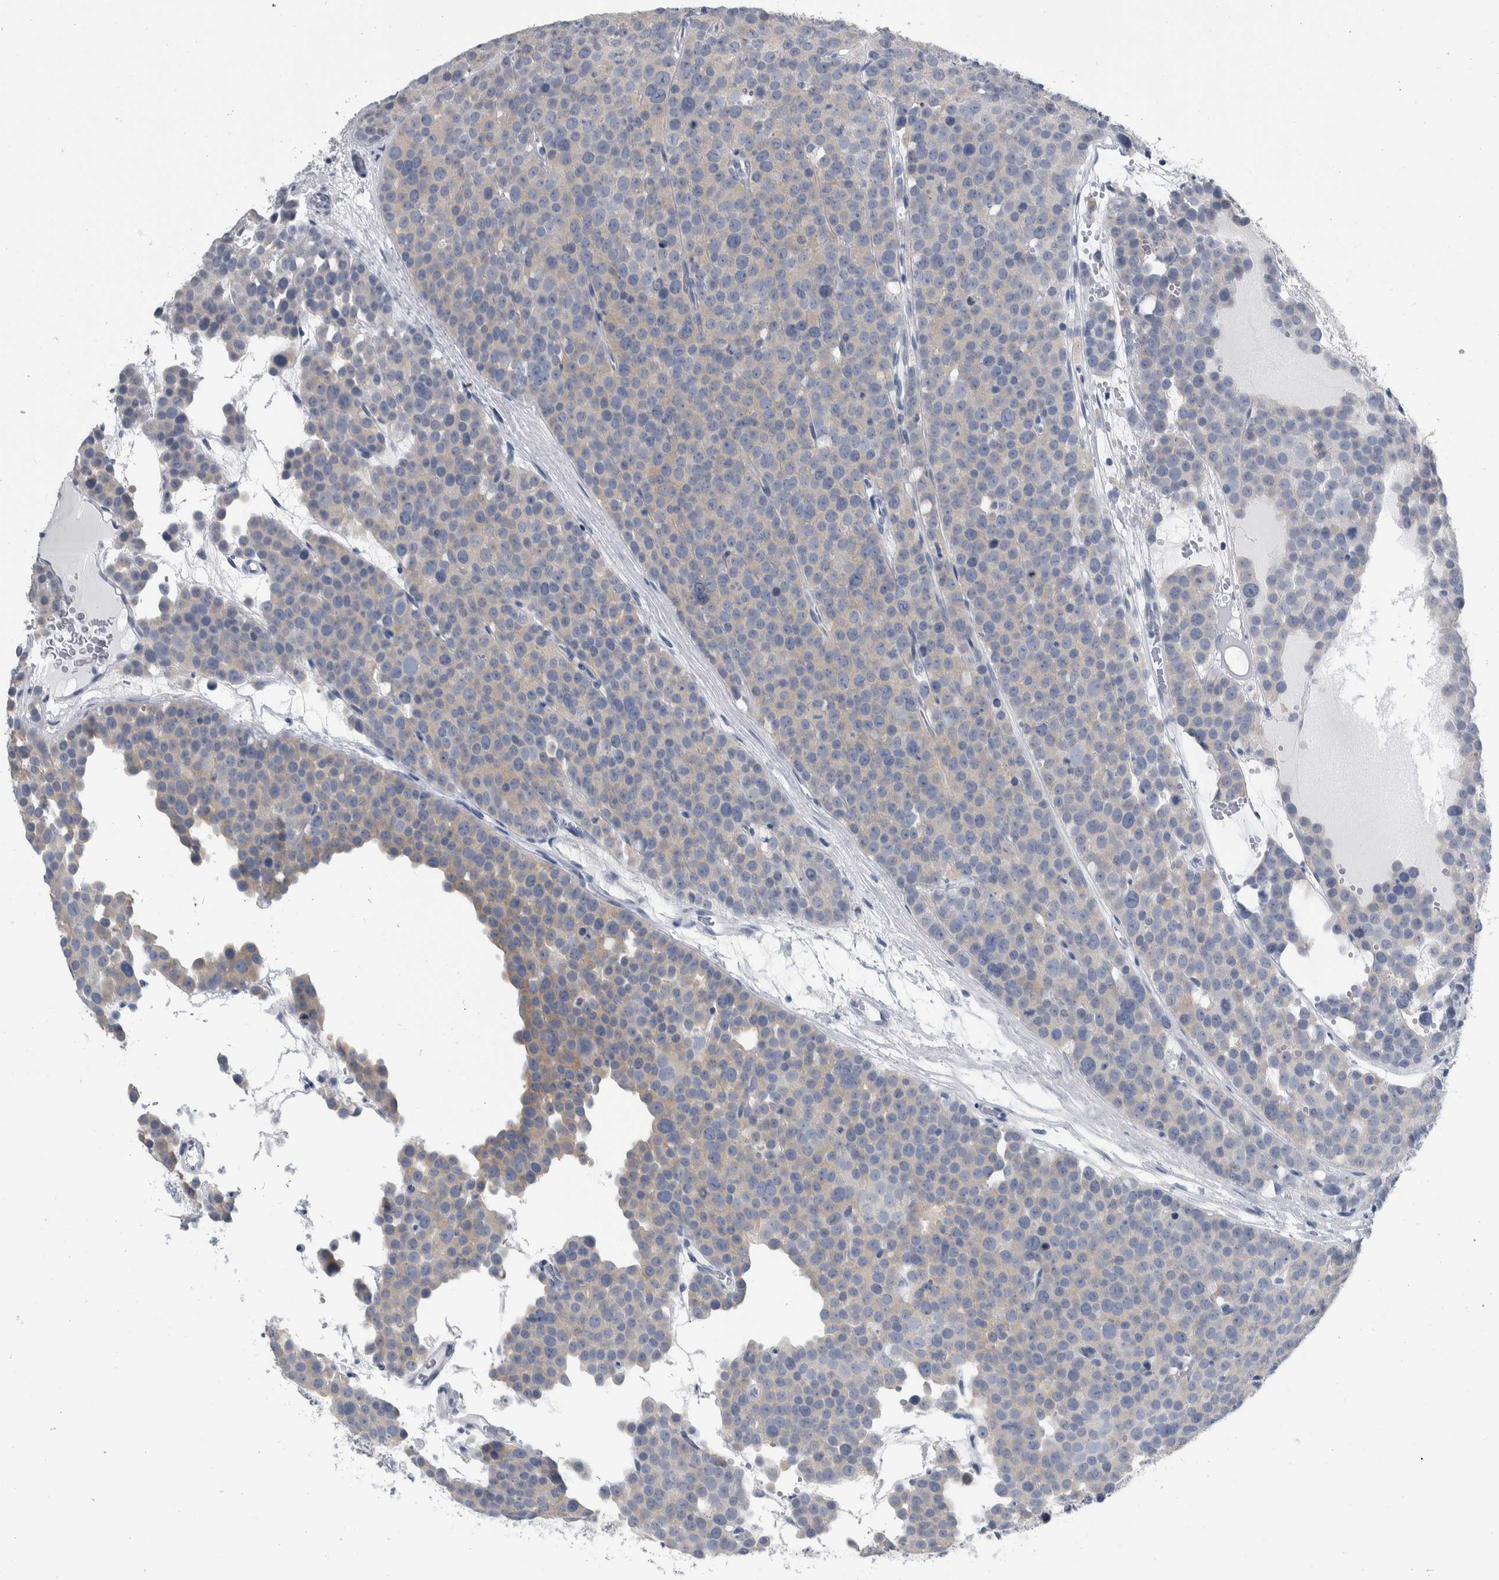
{"staining": {"intensity": "weak", "quantity": "25%-75%", "location": "cytoplasmic/membranous"}, "tissue": "testis cancer", "cell_type": "Tumor cells", "image_type": "cancer", "snomed": [{"axis": "morphology", "description": "Seminoma, NOS"}, {"axis": "topography", "description": "Testis"}], "caption": "The immunohistochemical stain highlights weak cytoplasmic/membranous expression in tumor cells of testis cancer (seminoma) tissue.", "gene": "CDH17", "patient": {"sex": "male", "age": 71}}